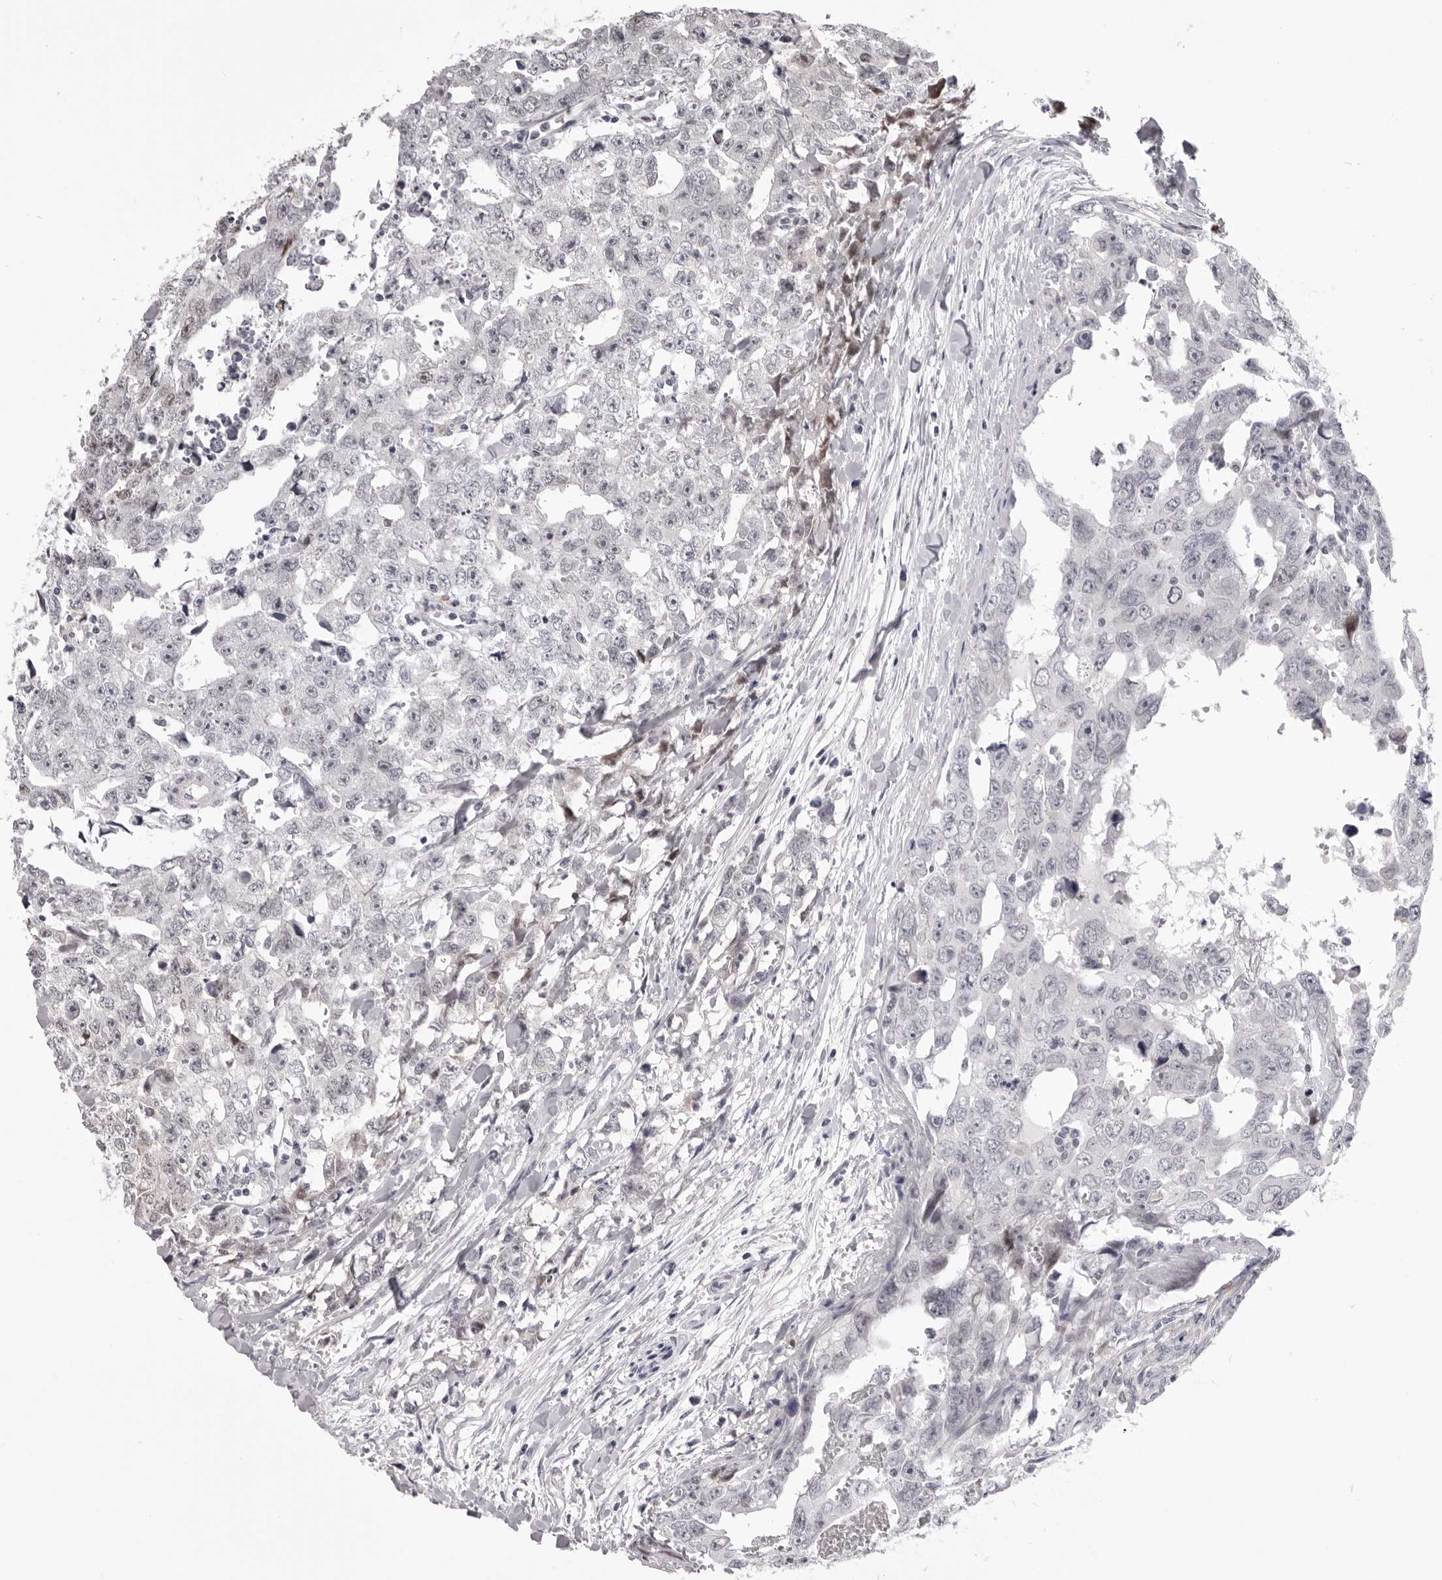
{"staining": {"intensity": "negative", "quantity": "none", "location": "none"}, "tissue": "testis cancer", "cell_type": "Tumor cells", "image_type": "cancer", "snomed": [{"axis": "morphology", "description": "Carcinoma, Embryonal, NOS"}, {"axis": "topography", "description": "Testis"}], "caption": "High power microscopy image of an IHC histopathology image of embryonal carcinoma (testis), revealing no significant positivity in tumor cells.", "gene": "SUGCT", "patient": {"sex": "male", "age": 28}}